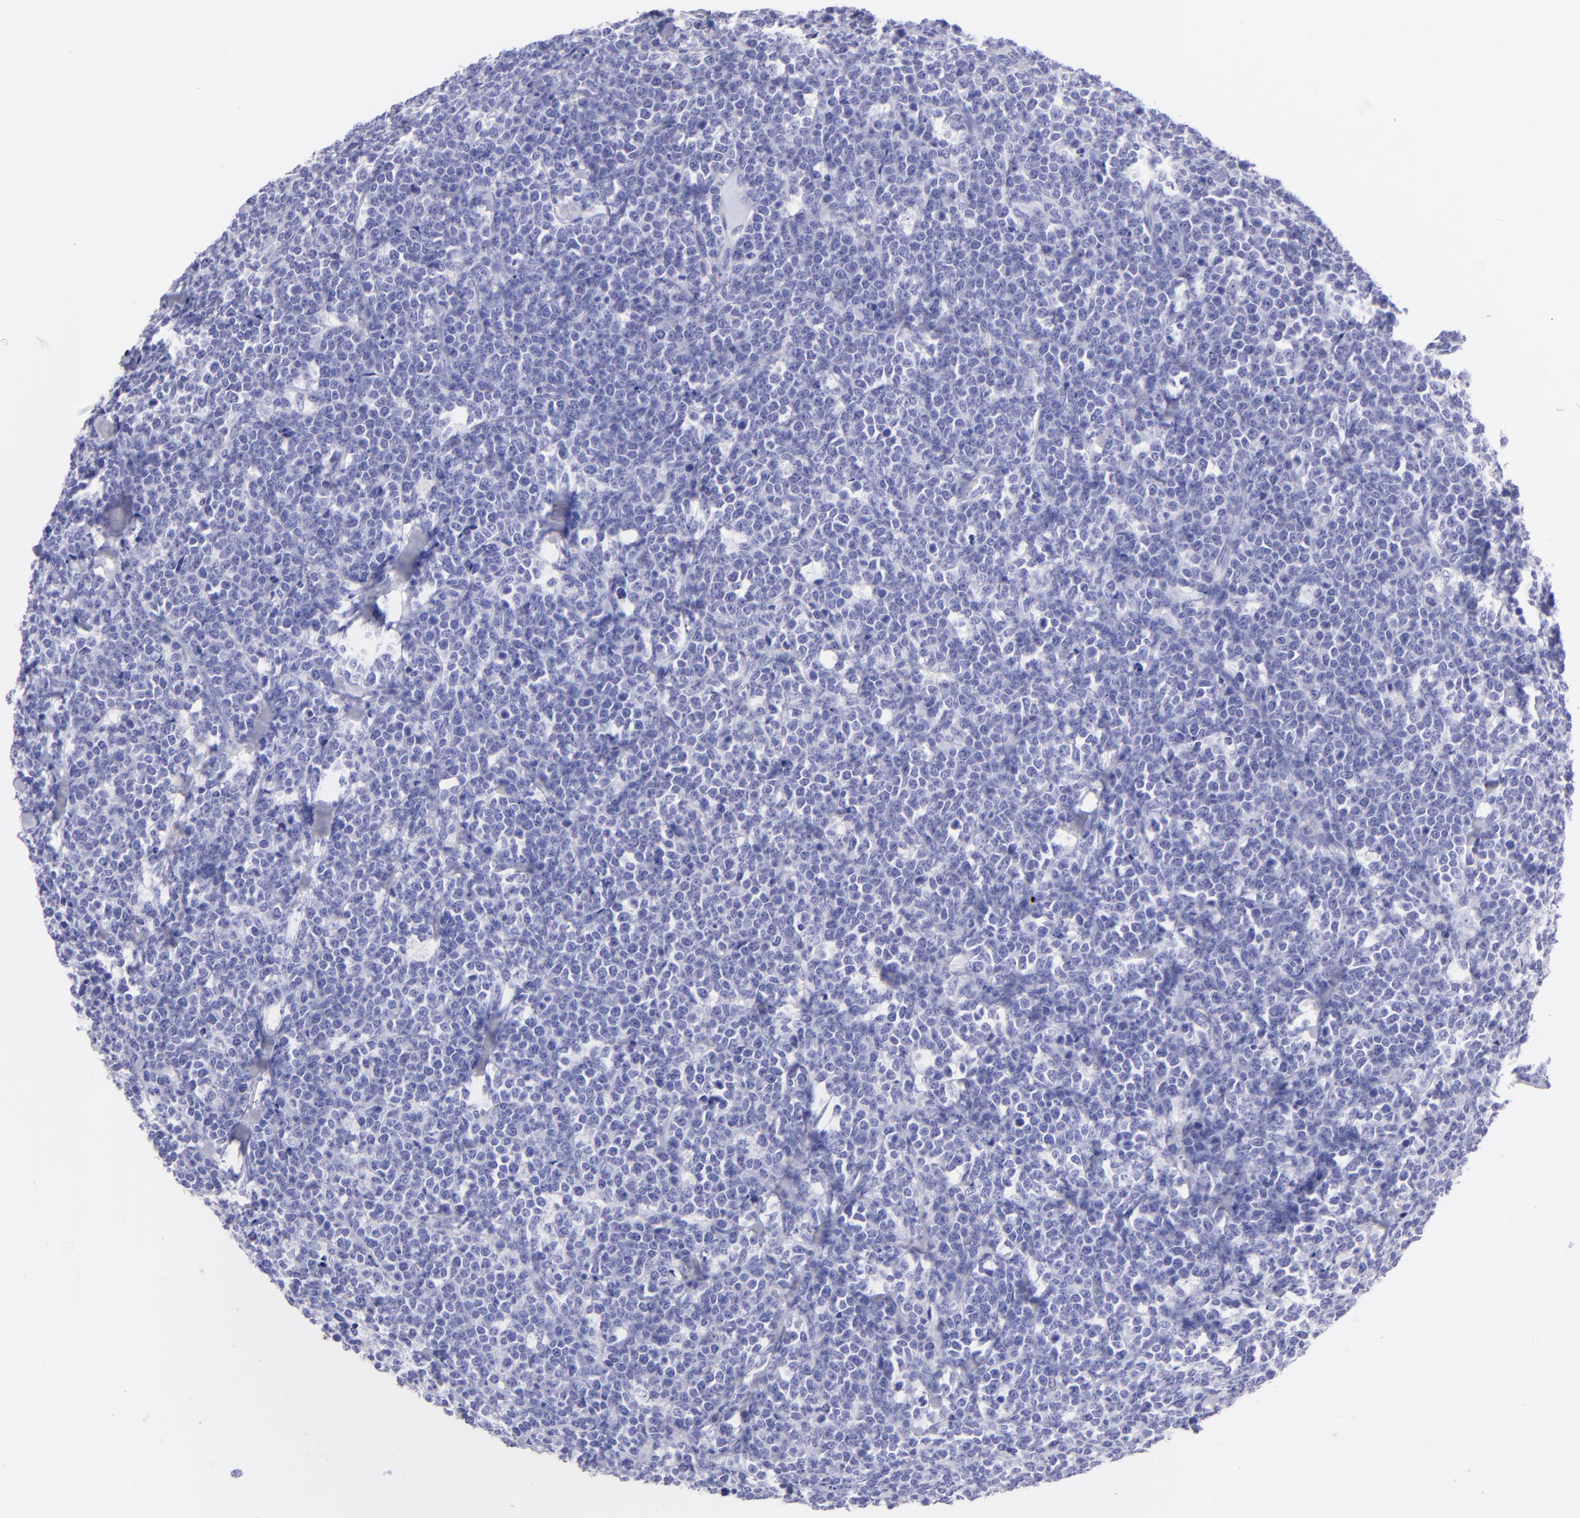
{"staining": {"intensity": "negative", "quantity": "none", "location": "none"}, "tissue": "lymphoma", "cell_type": "Tumor cells", "image_type": "cancer", "snomed": [{"axis": "morphology", "description": "Malignant lymphoma, non-Hodgkin's type, High grade"}, {"axis": "topography", "description": "Small intestine"}, {"axis": "topography", "description": "Colon"}], "caption": "A high-resolution histopathology image shows immunohistochemistry (IHC) staining of high-grade malignant lymphoma, non-Hodgkin's type, which exhibits no significant expression in tumor cells. Brightfield microscopy of immunohistochemistry (IHC) stained with DAB (3,3'-diaminobenzidine) (brown) and hematoxylin (blue), captured at high magnification.", "gene": "SLC1A3", "patient": {"sex": "male", "age": 8}}